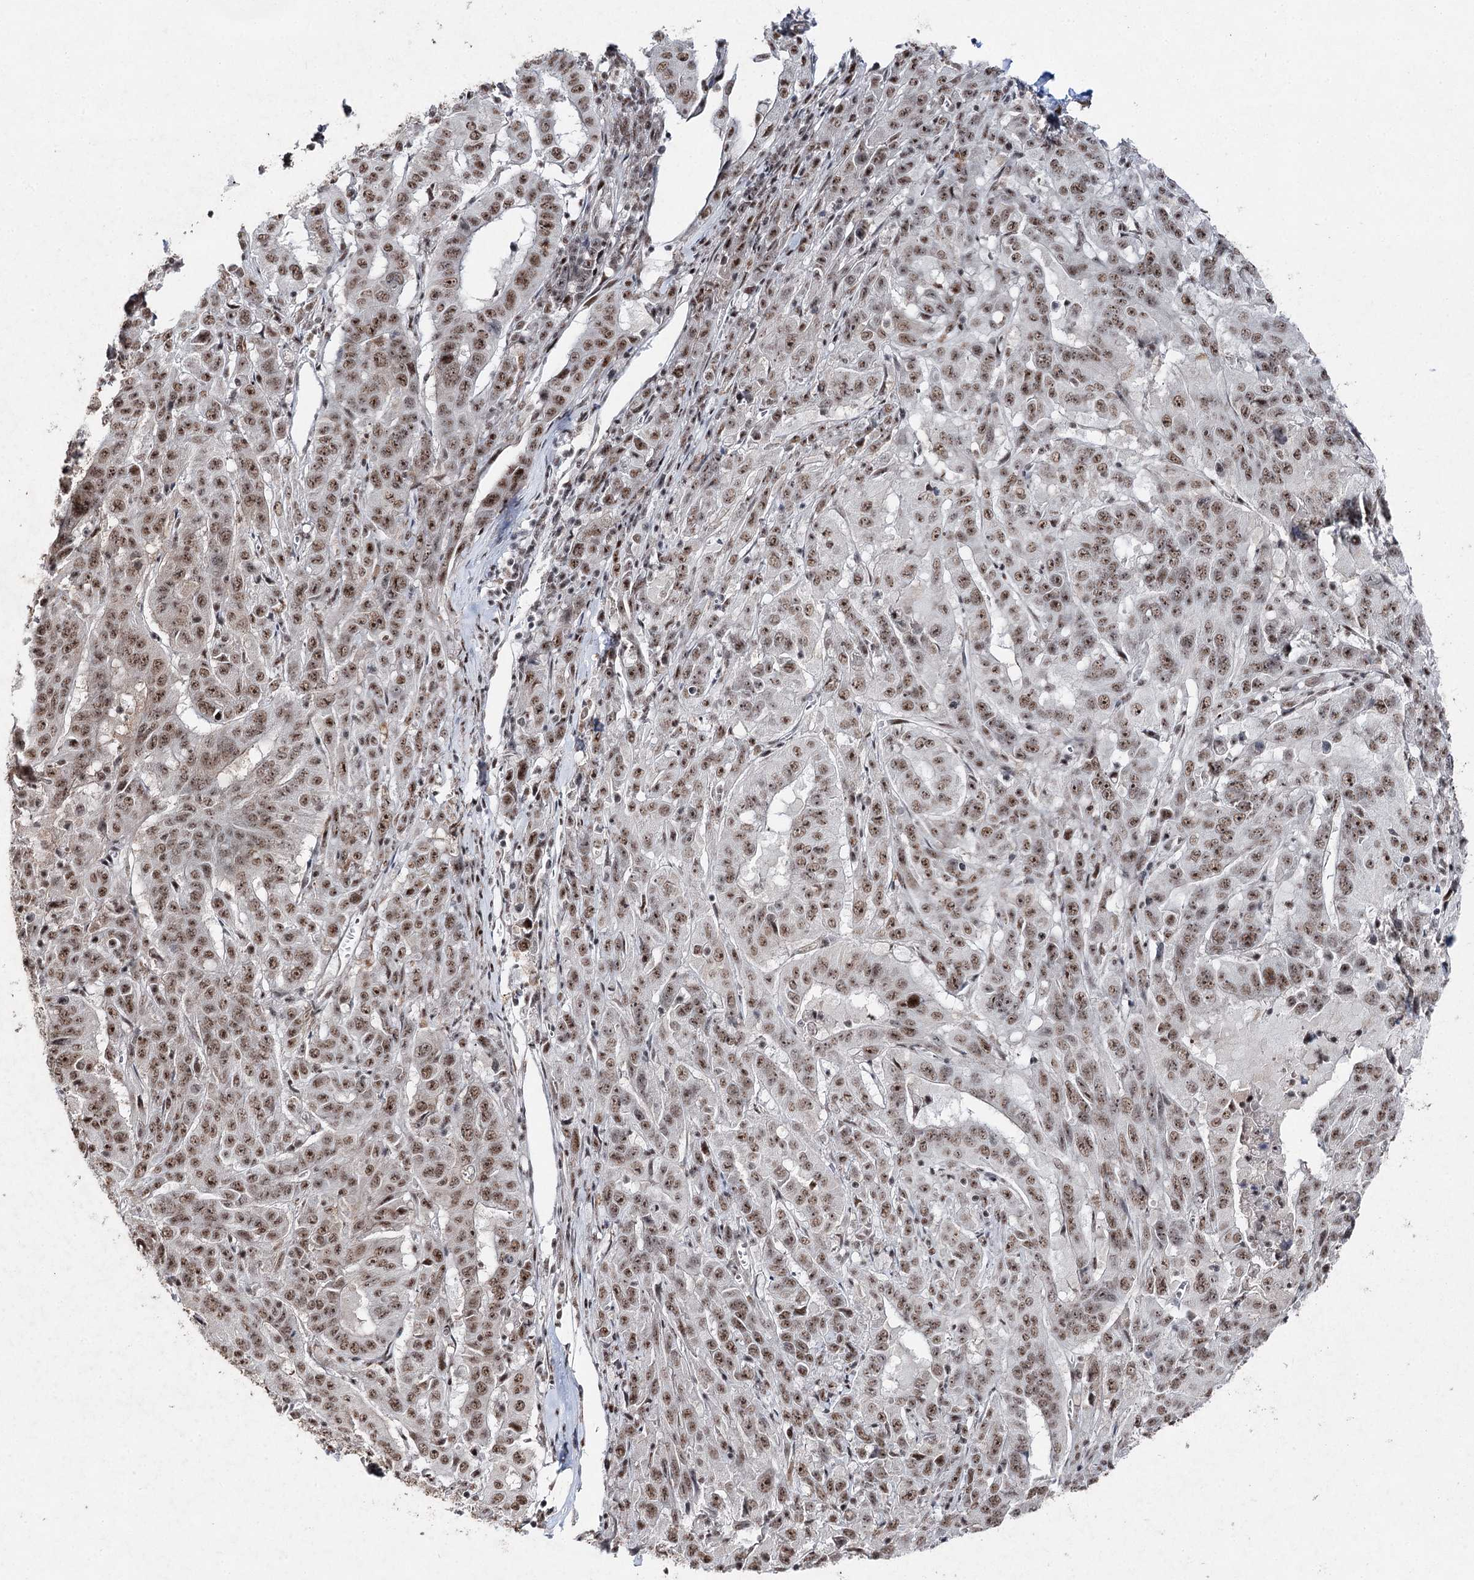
{"staining": {"intensity": "moderate", "quantity": ">75%", "location": "nuclear"}, "tissue": "pancreatic cancer", "cell_type": "Tumor cells", "image_type": "cancer", "snomed": [{"axis": "morphology", "description": "Adenocarcinoma, NOS"}, {"axis": "topography", "description": "Pancreas"}], "caption": "DAB immunohistochemical staining of human pancreatic cancer displays moderate nuclear protein expression in approximately >75% of tumor cells.", "gene": "PDCD4", "patient": {"sex": "male", "age": 63}}